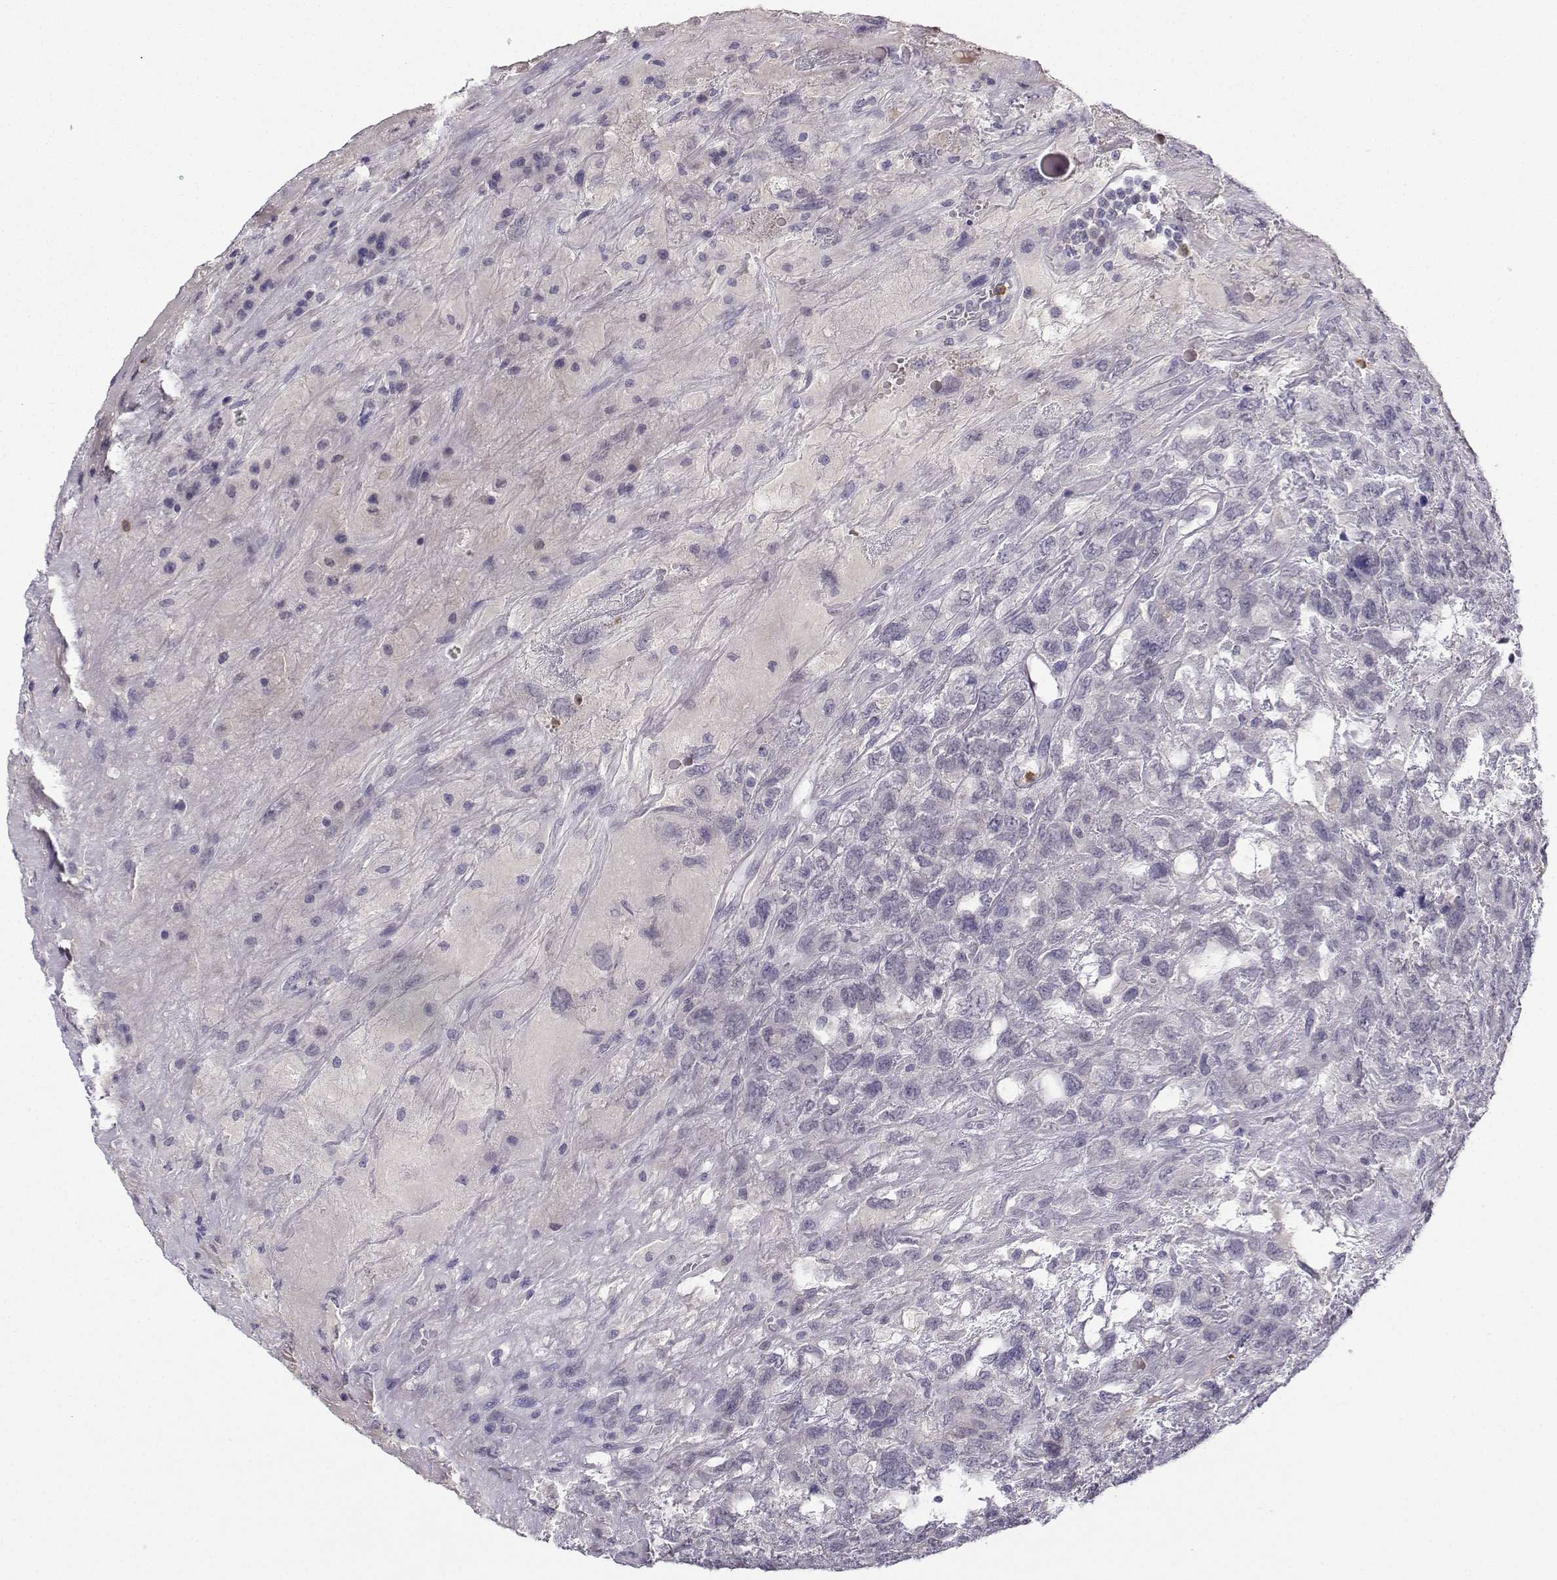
{"staining": {"intensity": "negative", "quantity": "none", "location": "none"}, "tissue": "testis cancer", "cell_type": "Tumor cells", "image_type": "cancer", "snomed": [{"axis": "morphology", "description": "Seminoma, NOS"}, {"axis": "topography", "description": "Testis"}], "caption": "Human seminoma (testis) stained for a protein using IHC exhibits no positivity in tumor cells.", "gene": "CALY", "patient": {"sex": "male", "age": 52}}